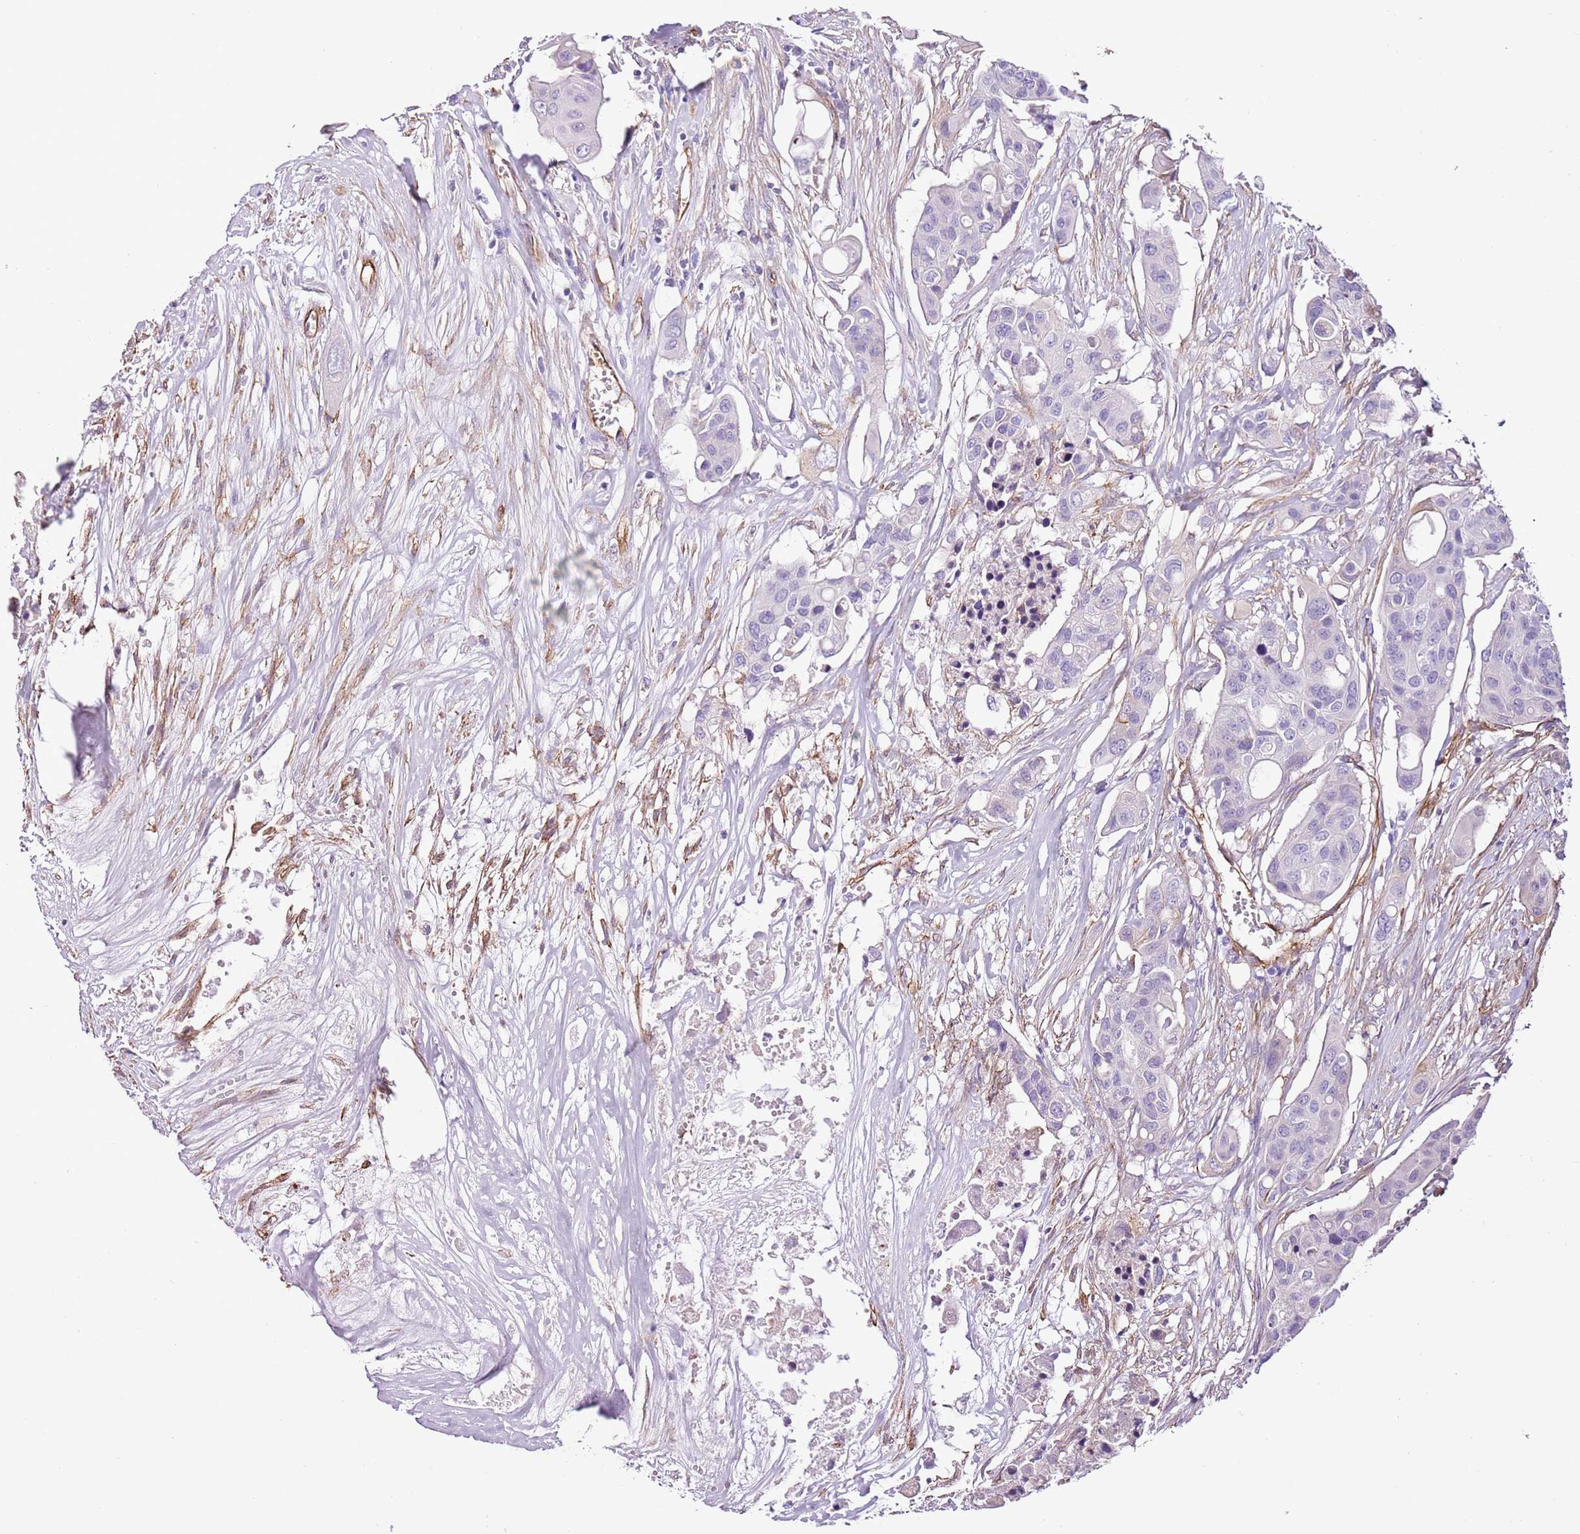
{"staining": {"intensity": "negative", "quantity": "none", "location": "none"}, "tissue": "colorectal cancer", "cell_type": "Tumor cells", "image_type": "cancer", "snomed": [{"axis": "morphology", "description": "Adenocarcinoma, NOS"}, {"axis": "topography", "description": "Colon"}], "caption": "Tumor cells show no significant protein staining in colorectal cancer.", "gene": "CTDSPL", "patient": {"sex": "male", "age": 77}}